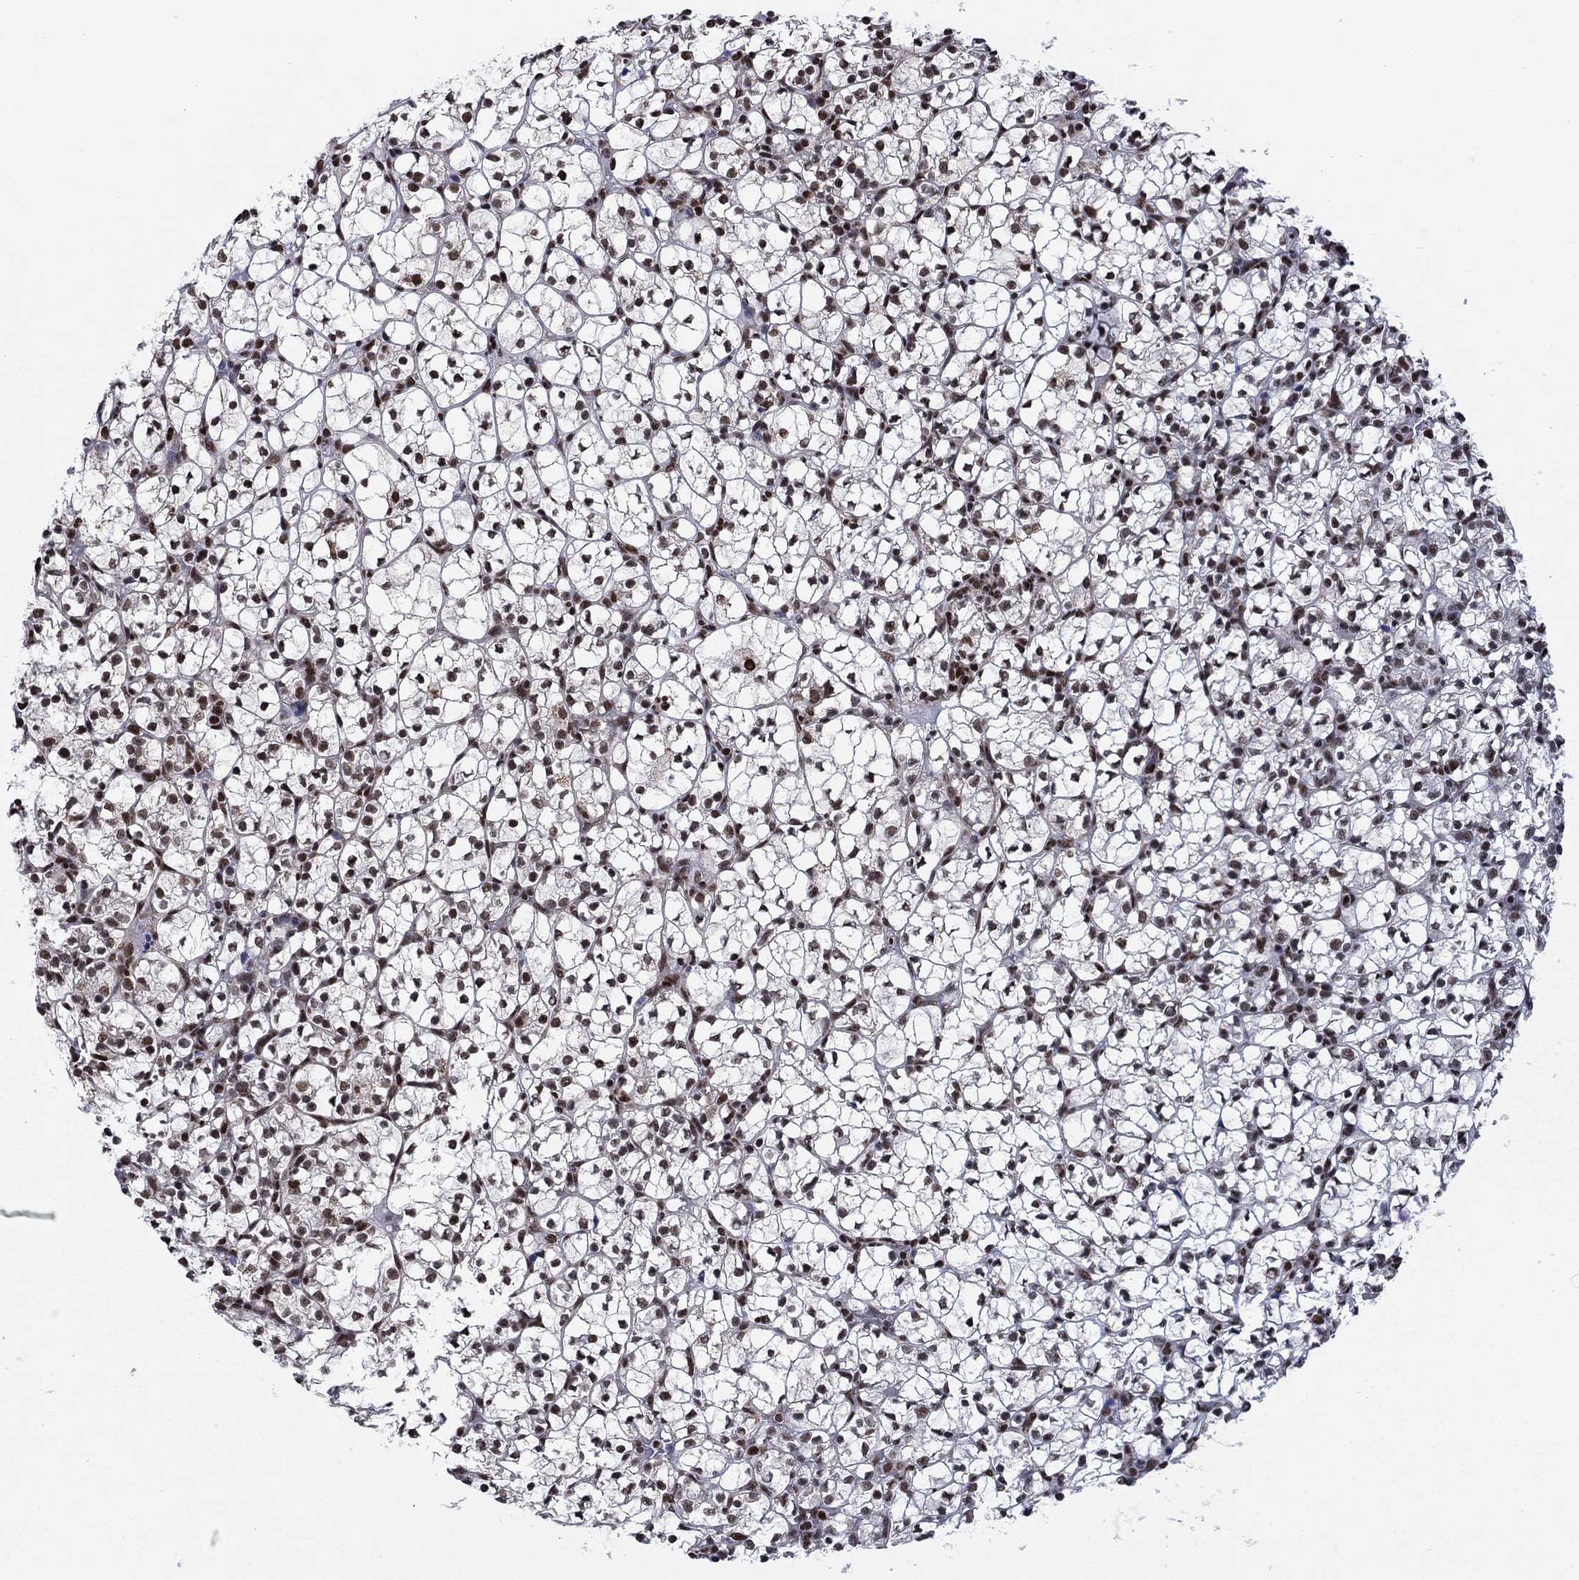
{"staining": {"intensity": "moderate", "quantity": ">75%", "location": "nuclear"}, "tissue": "renal cancer", "cell_type": "Tumor cells", "image_type": "cancer", "snomed": [{"axis": "morphology", "description": "Adenocarcinoma, NOS"}, {"axis": "topography", "description": "Kidney"}], "caption": "Brown immunohistochemical staining in renal cancer shows moderate nuclear positivity in approximately >75% of tumor cells.", "gene": "N4BP2", "patient": {"sex": "female", "age": 89}}